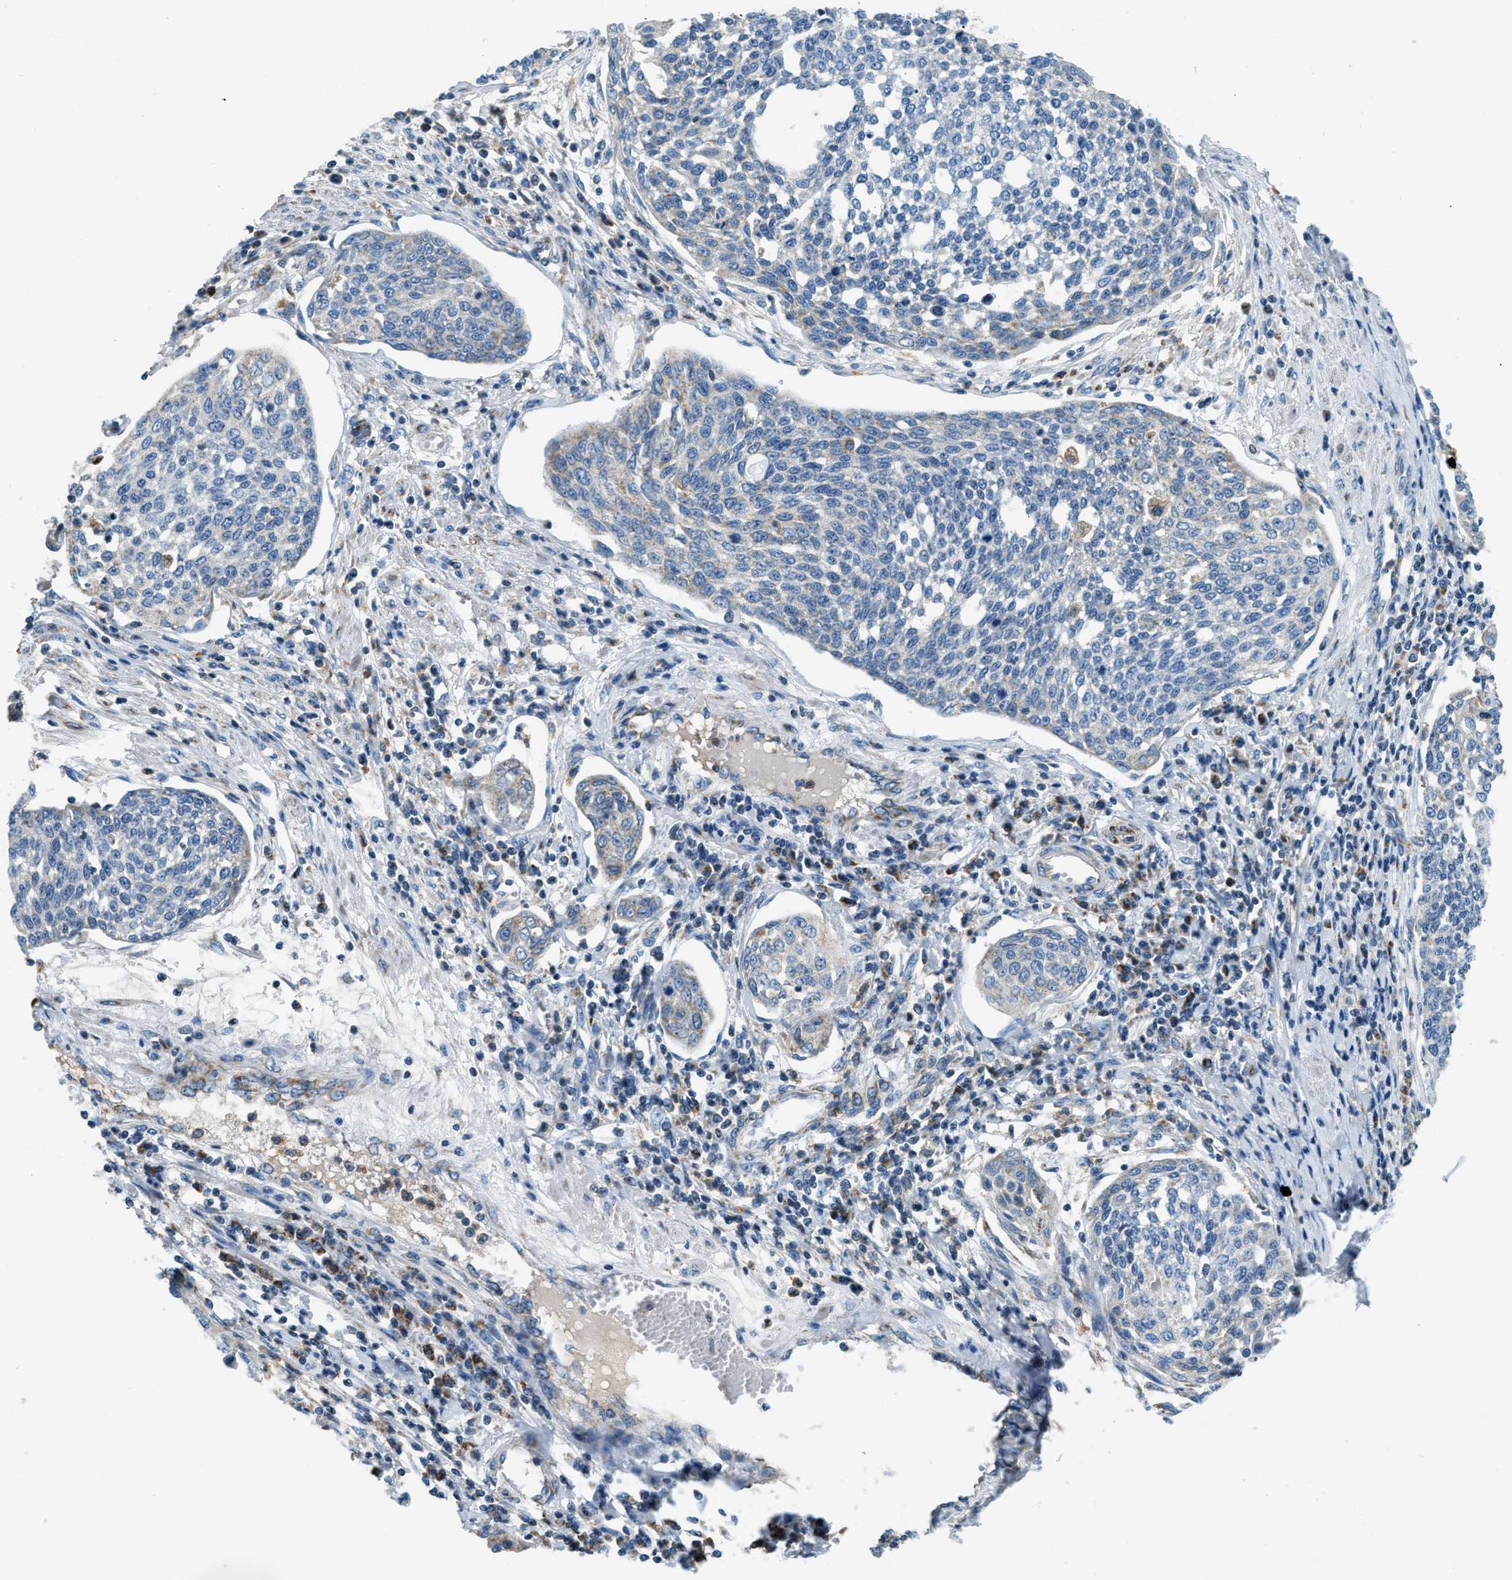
{"staining": {"intensity": "negative", "quantity": "none", "location": "none"}, "tissue": "cervical cancer", "cell_type": "Tumor cells", "image_type": "cancer", "snomed": [{"axis": "morphology", "description": "Squamous cell carcinoma, NOS"}, {"axis": "topography", "description": "Cervix"}], "caption": "DAB (3,3'-diaminobenzidine) immunohistochemical staining of squamous cell carcinoma (cervical) displays no significant positivity in tumor cells.", "gene": "ACADVL", "patient": {"sex": "female", "age": 34}}